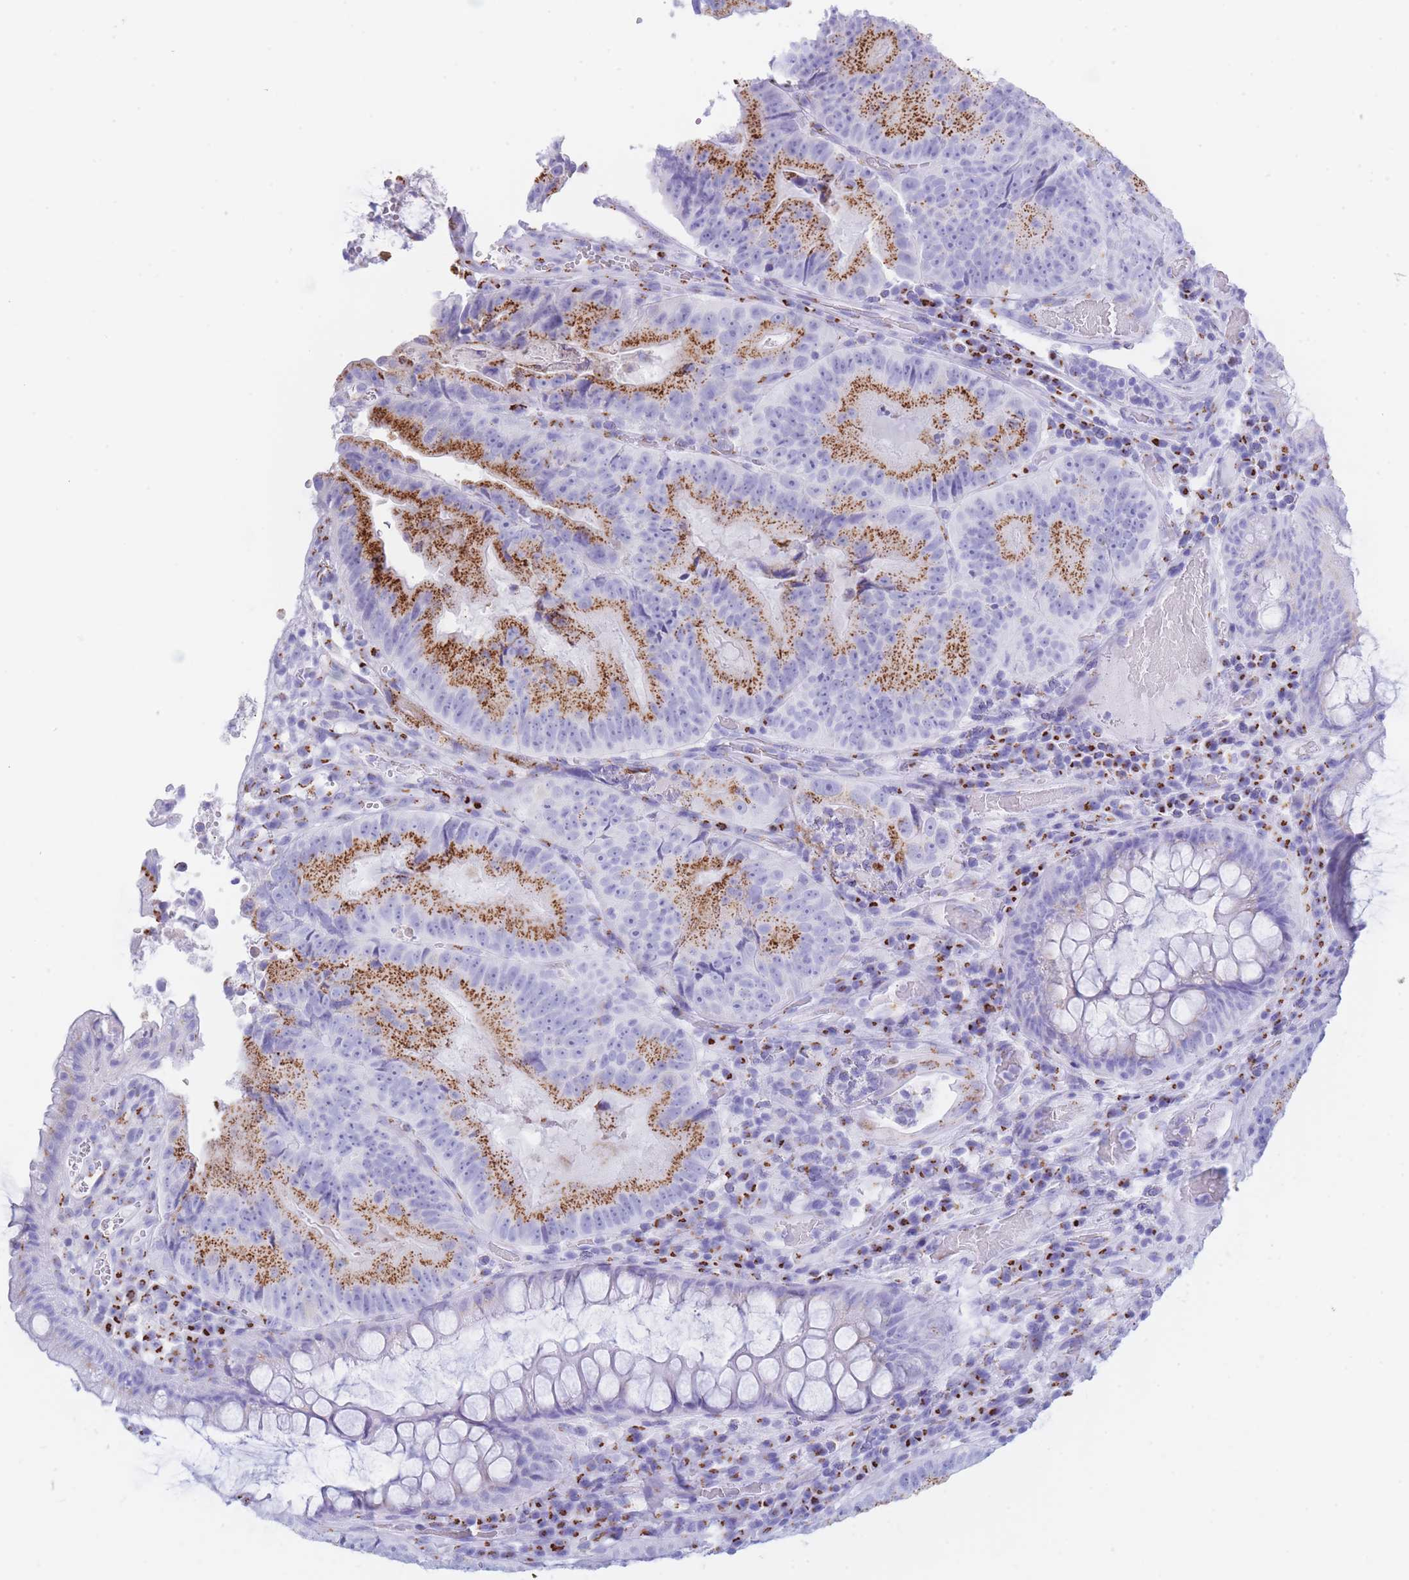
{"staining": {"intensity": "moderate", "quantity": "25%-75%", "location": "cytoplasmic/membranous"}, "tissue": "colorectal cancer", "cell_type": "Tumor cells", "image_type": "cancer", "snomed": [{"axis": "morphology", "description": "Adenocarcinoma, NOS"}, {"axis": "topography", "description": "Colon"}], "caption": "Protein staining of colorectal cancer (adenocarcinoma) tissue demonstrates moderate cytoplasmic/membranous expression in approximately 25%-75% of tumor cells.", "gene": "FAM3C", "patient": {"sex": "female", "age": 86}}